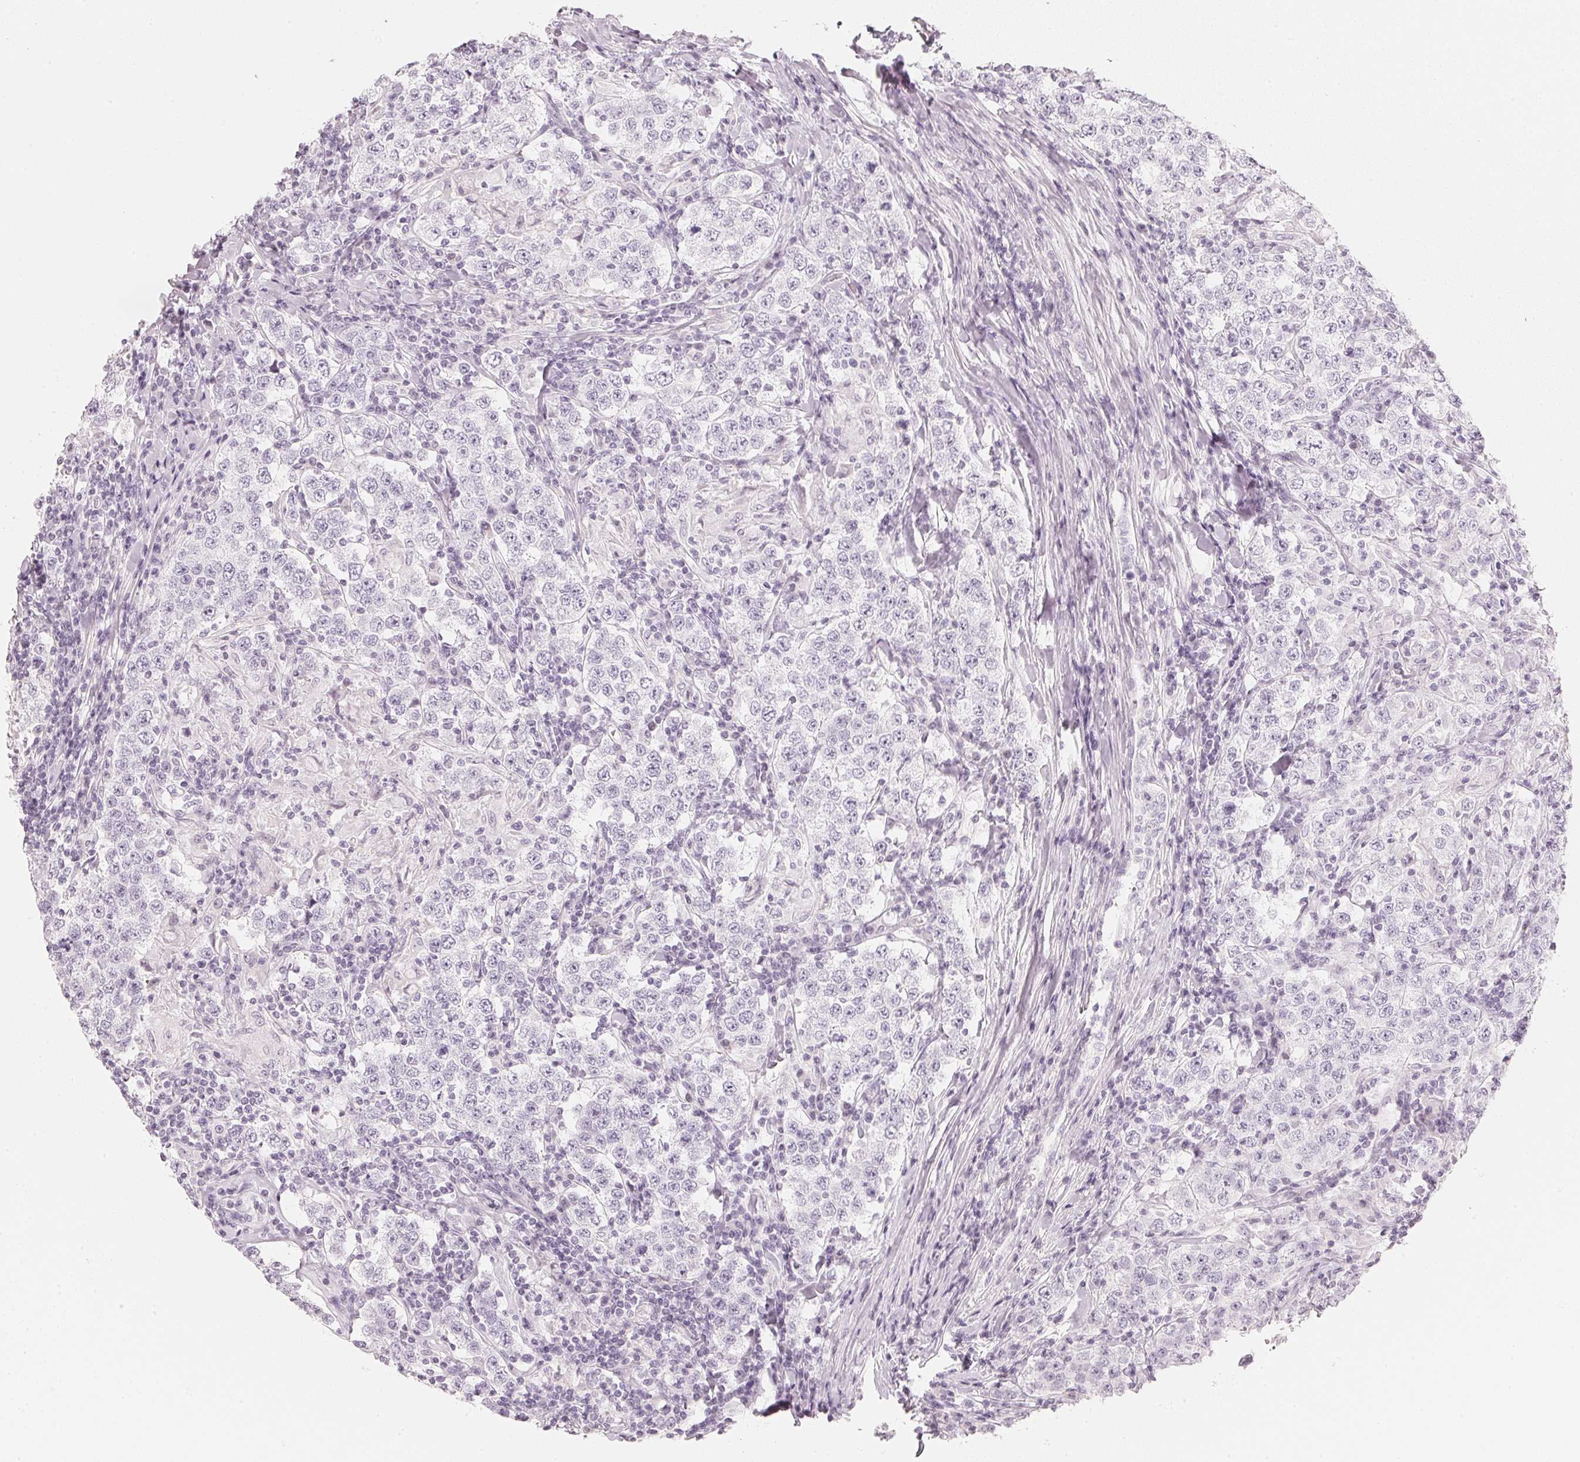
{"staining": {"intensity": "negative", "quantity": "none", "location": "none"}, "tissue": "testis cancer", "cell_type": "Tumor cells", "image_type": "cancer", "snomed": [{"axis": "morphology", "description": "Seminoma, NOS"}, {"axis": "morphology", "description": "Carcinoma, Embryonal, NOS"}, {"axis": "topography", "description": "Testis"}], "caption": "Tumor cells are negative for protein expression in human testis cancer (embryonal carcinoma).", "gene": "SLC22A8", "patient": {"sex": "male", "age": 41}}